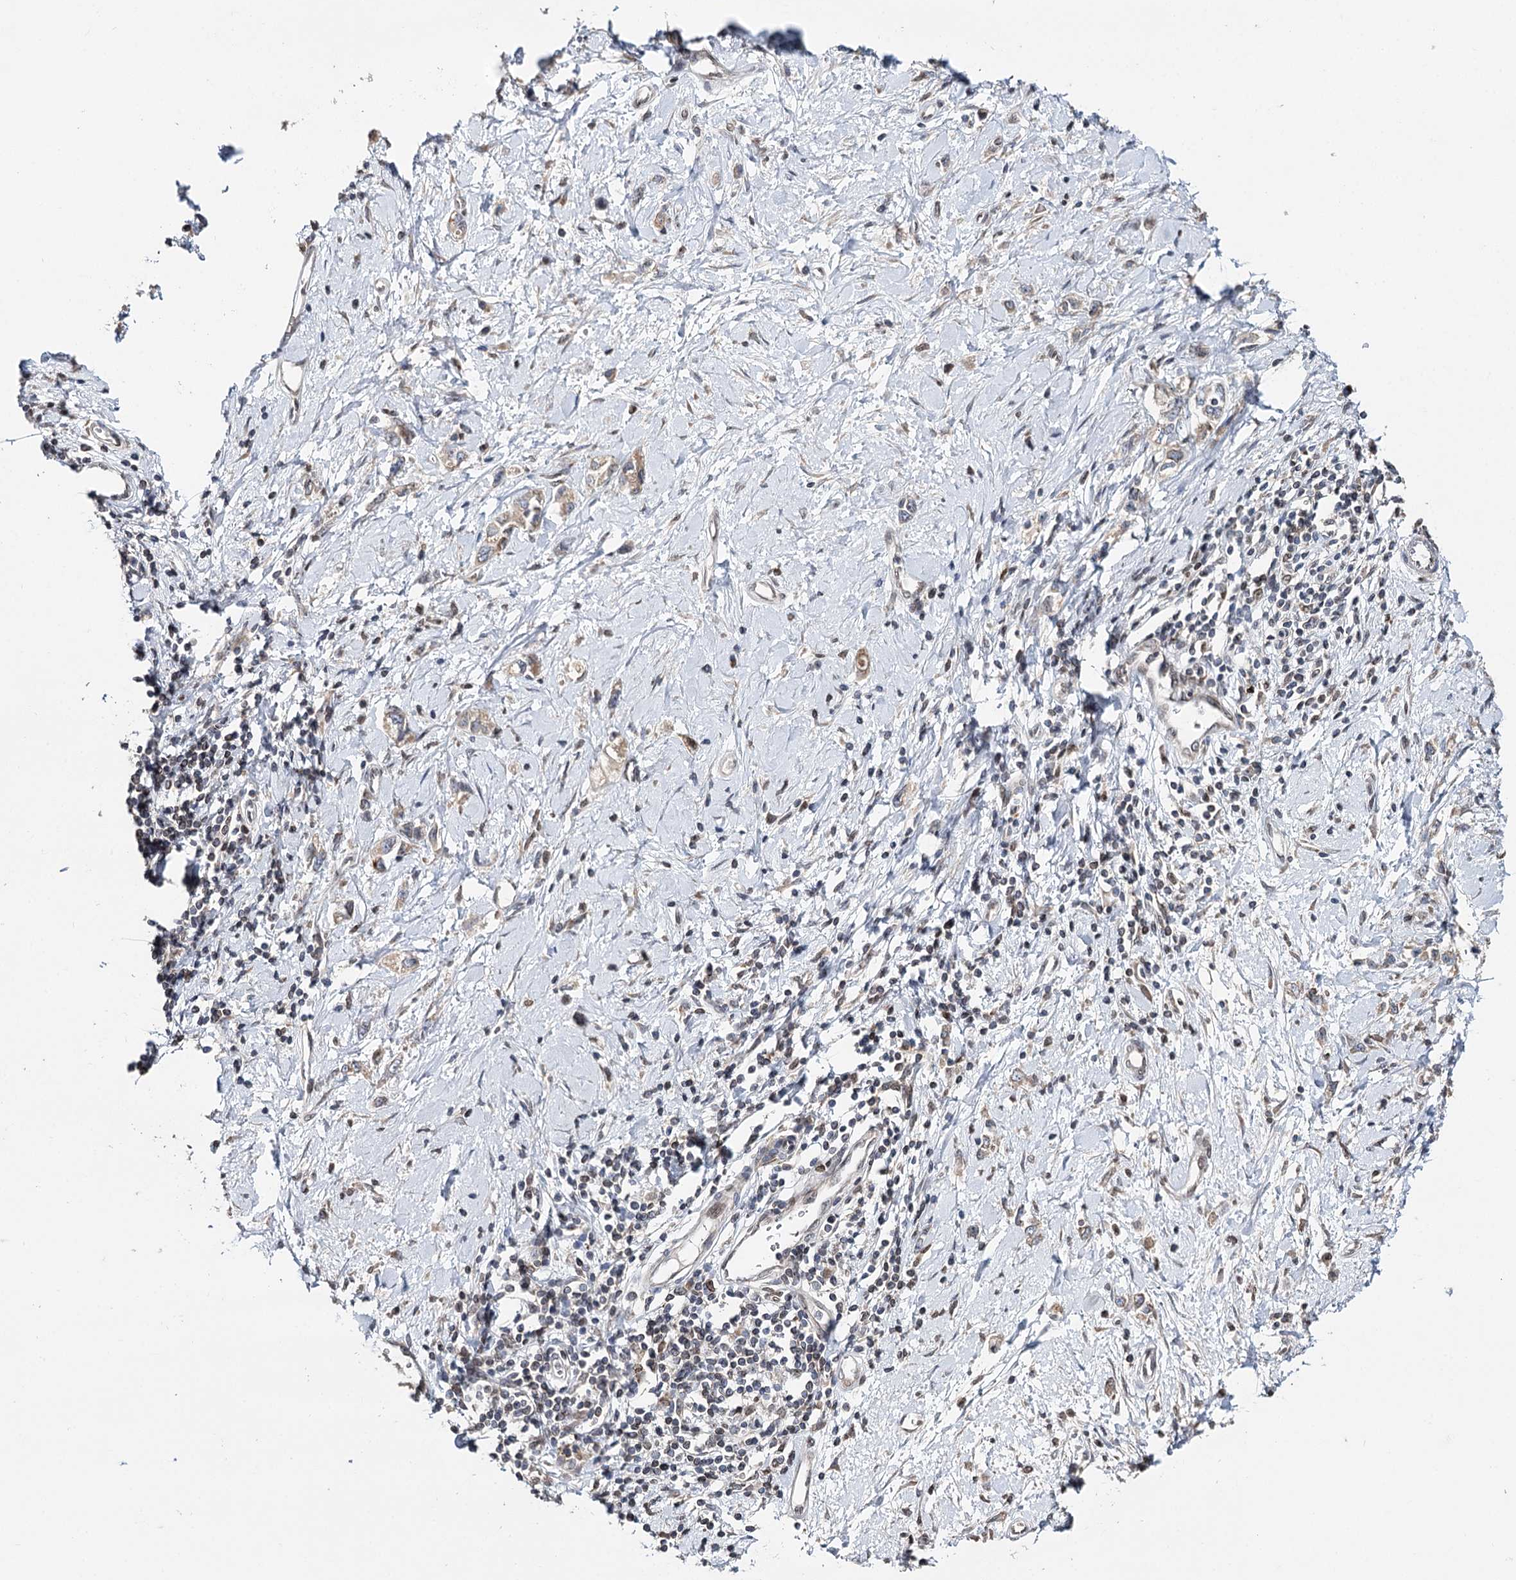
{"staining": {"intensity": "weak", "quantity": "25%-75%", "location": "cytoplasmic/membranous"}, "tissue": "stomach cancer", "cell_type": "Tumor cells", "image_type": "cancer", "snomed": [{"axis": "morphology", "description": "Adenocarcinoma, NOS"}, {"axis": "topography", "description": "Stomach"}], "caption": "Stomach cancer (adenocarcinoma) was stained to show a protein in brown. There is low levels of weak cytoplasmic/membranous expression in approximately 25%-75% of tumor cells.", "gene": "CFAP46", "patient": {"sex": "female", "age": 76}}